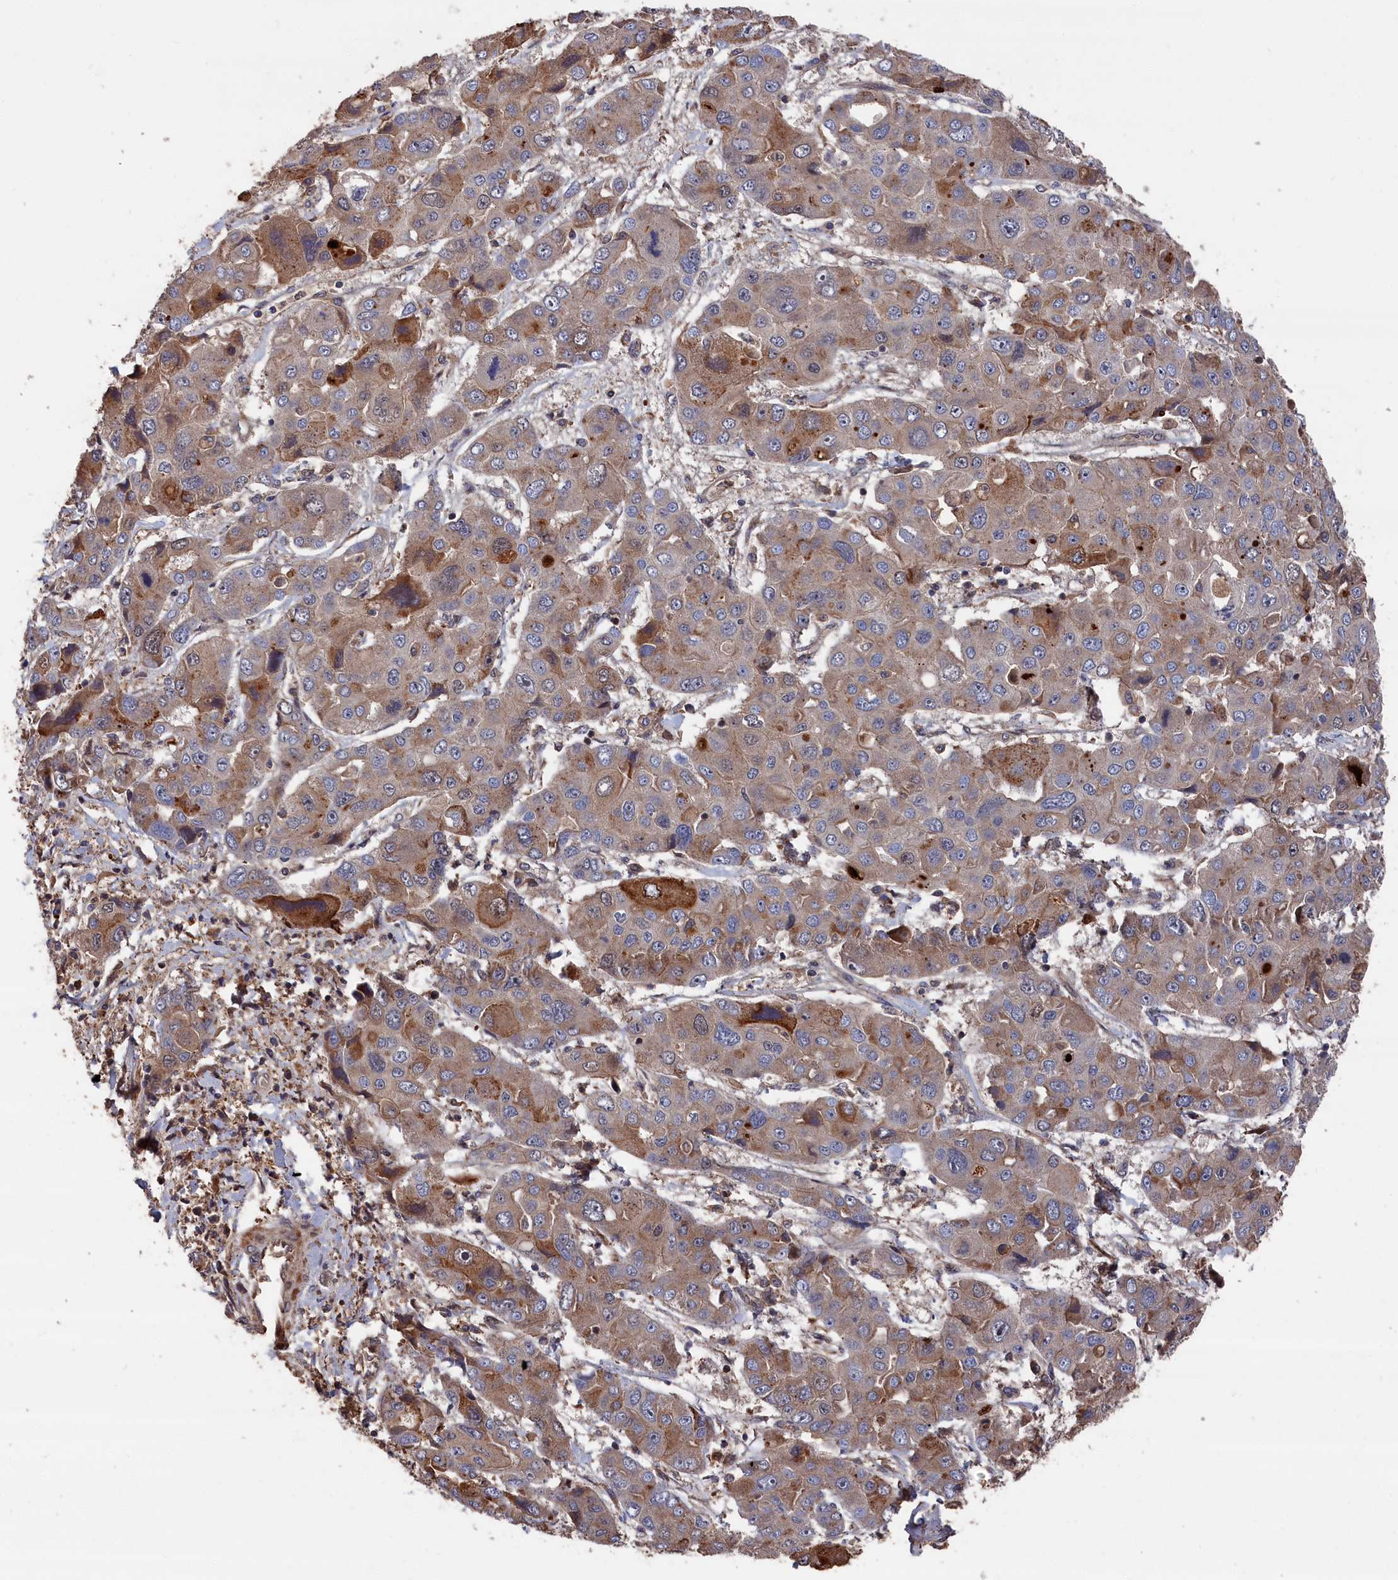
{"staining": {"intensity": "moderate", "quantity": "25%-75%", "location": "cytoplasmic/membranous"}, "tissue": "liver cancer", "cell_type": "Tumor cells", "image_type": "cancer", "snomed": [{"axis": "morphology", "description": "Cholangiocarcinoma"}, {"axis": "topography", "description": "Liver"}], "caption": "Immunohistochemistry histopathology image of neoplastic tissue: liver cholangiocarcinoma stained using IHC shows medium levels of moderate protein expression localized specifically in the cytoplasmic/membranous of tumor cells, appearing as a cytoplasmic/membranous brown color.", "gene": "RMI2", "patient": {"sex": "male", "age": 67}}